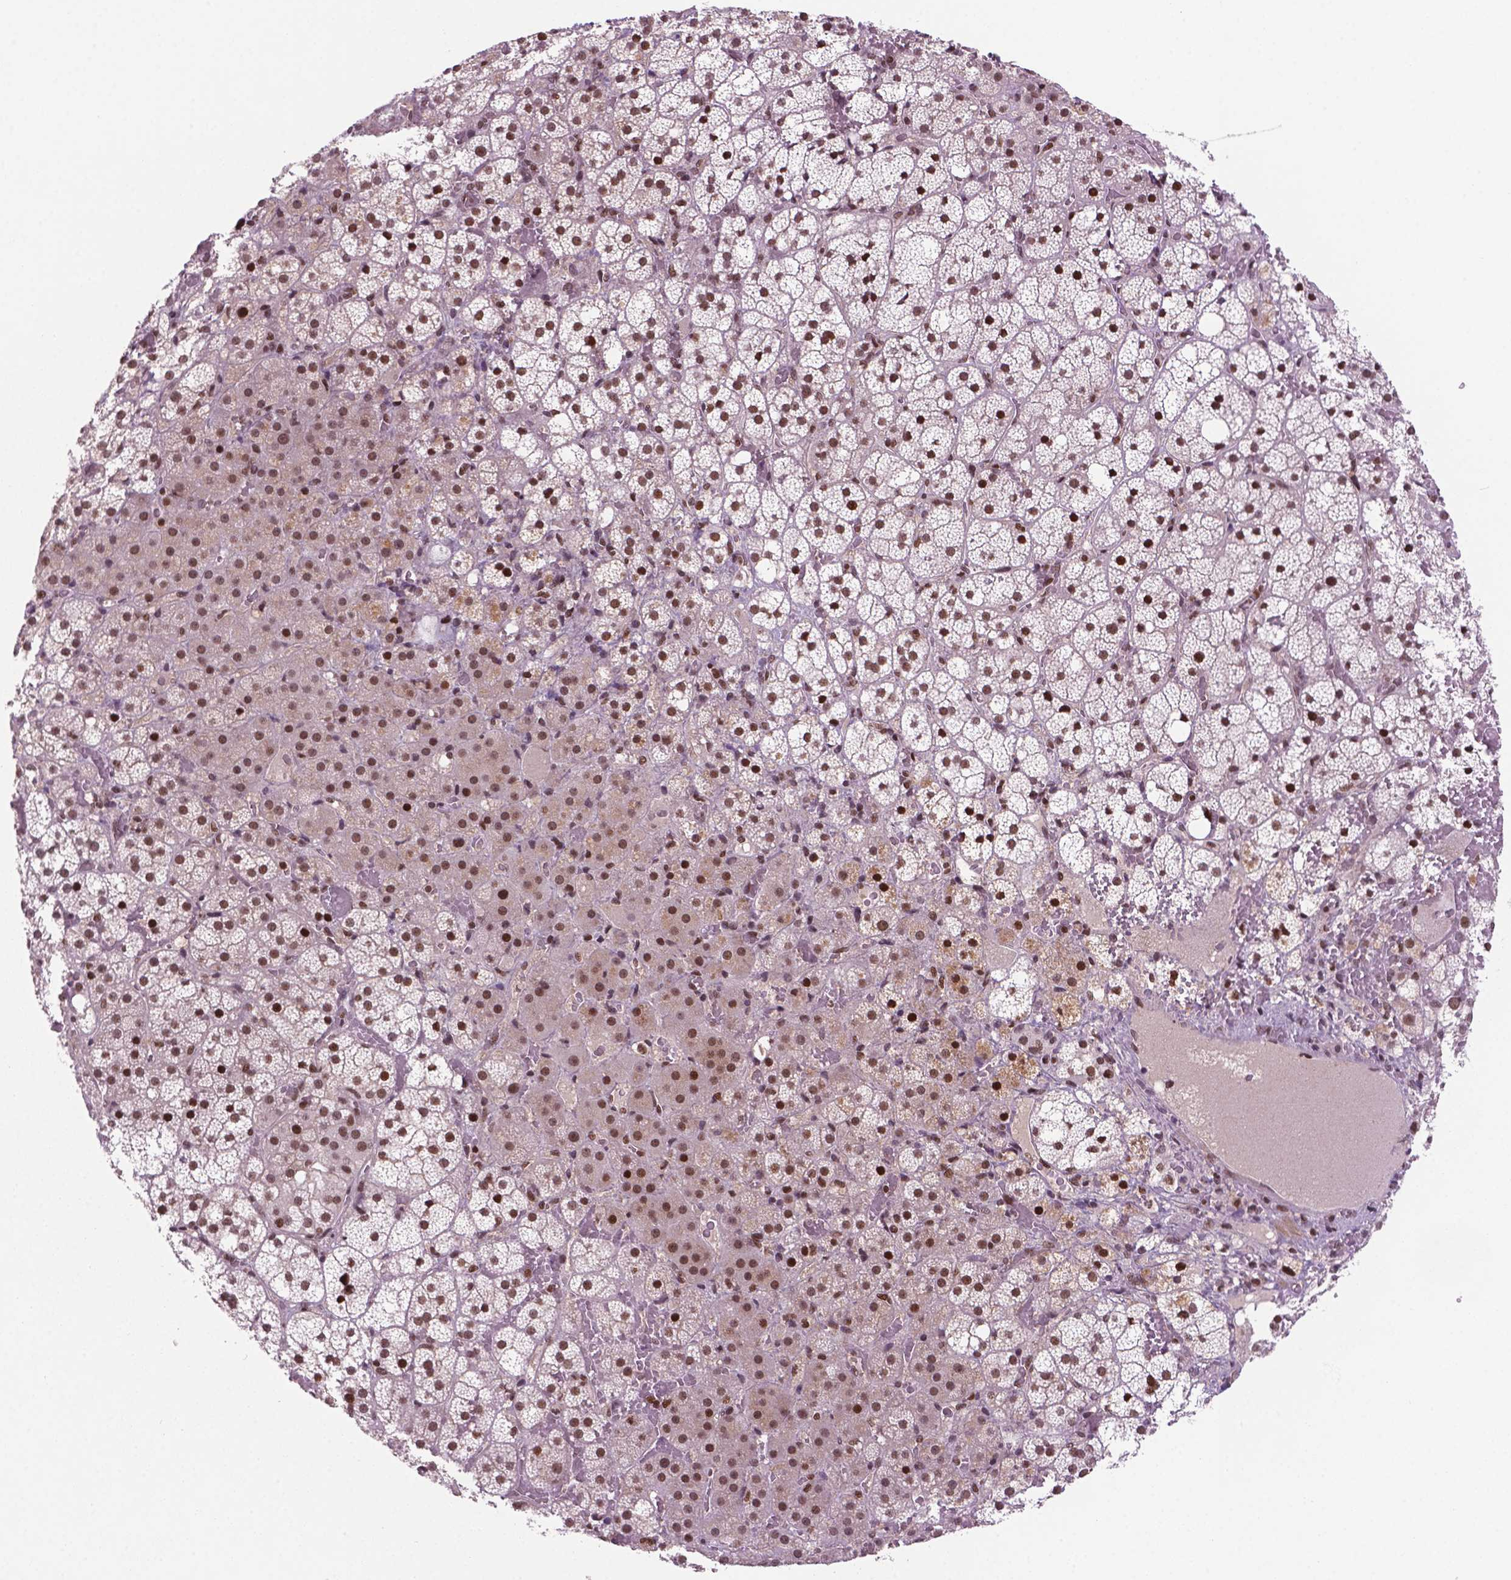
{"staining": {"intensity": "strong", "quantity": ">75%", "location": "nuclear"}, "tissue": "adrenal gland", "cell_type": "Glandular cells", "image_type": "normal", "snomed": [{"axis": "morphology", "description": "Normal tissue, NOS"}, {"axis": "topography", "description": "Adrenal gland"}], "caption": "A high amount of strong nuclear positivity is identified in approximately >75% of glandular cells in benign adrenal gland. The protein is stained brown, and the nuclei are stained in blue (DAB IHC with brightfield microscopy, high magnification).", "gene": "SIRT6", "patient": {"sex": "male", "age": 53}}